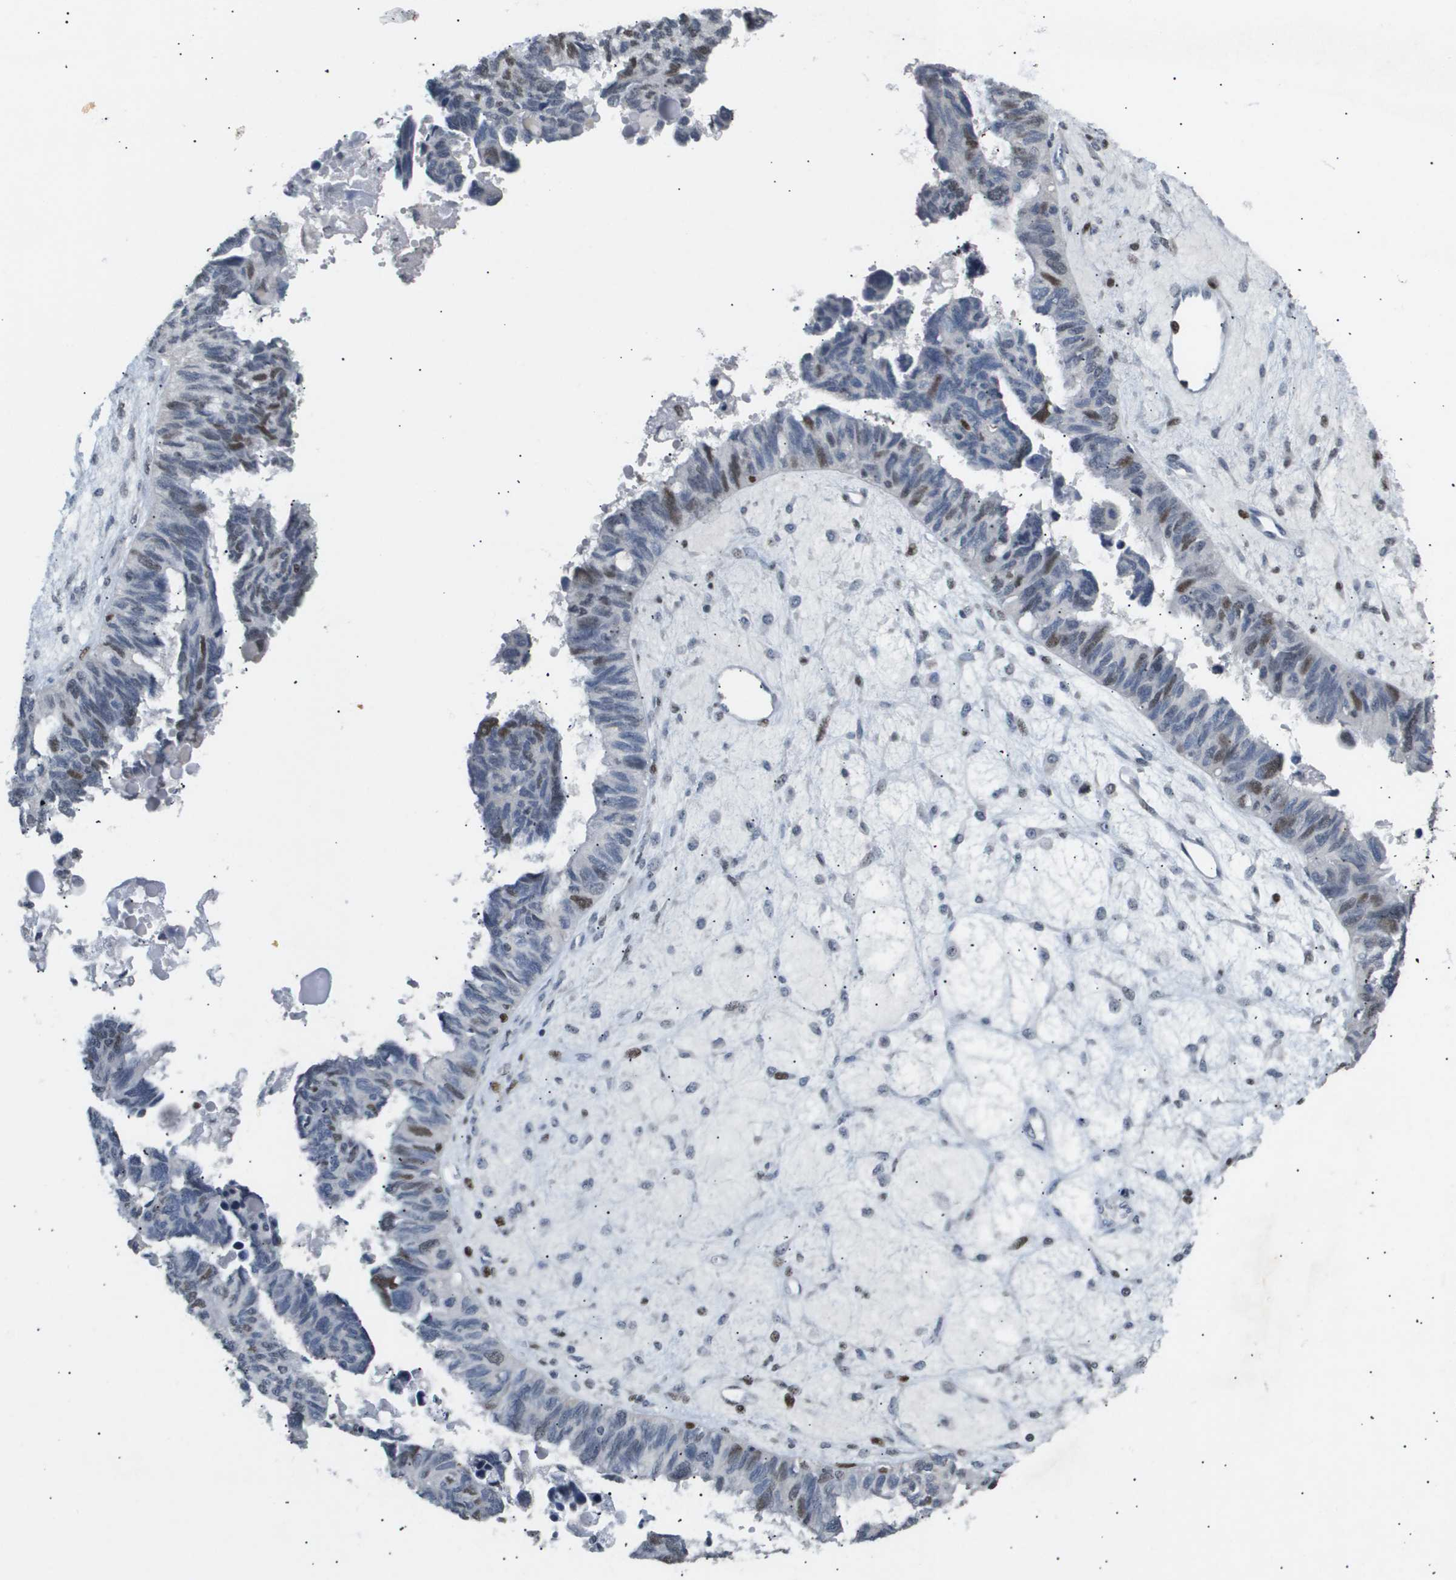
{"staining": {"intensity": "strong", "quantity": "<25%", "location": "nuclear"}, "tissue": "ovarian cancer", "cell_type": "Tumor cells", "image_type": "cancer", "snomed": [{"axis": "morphology", "description": "Cystadenocarcinoma, serous, NOS"}, {"axis": "topography", "description": "Ovary"}], "caption": "Human ovarian cancer stained with a brown dye reveals strong nuclear positive staining in about <25% of tumor cells.", "gene": "ANAPC2", "patient": {"sex": "female", "age": 79}}